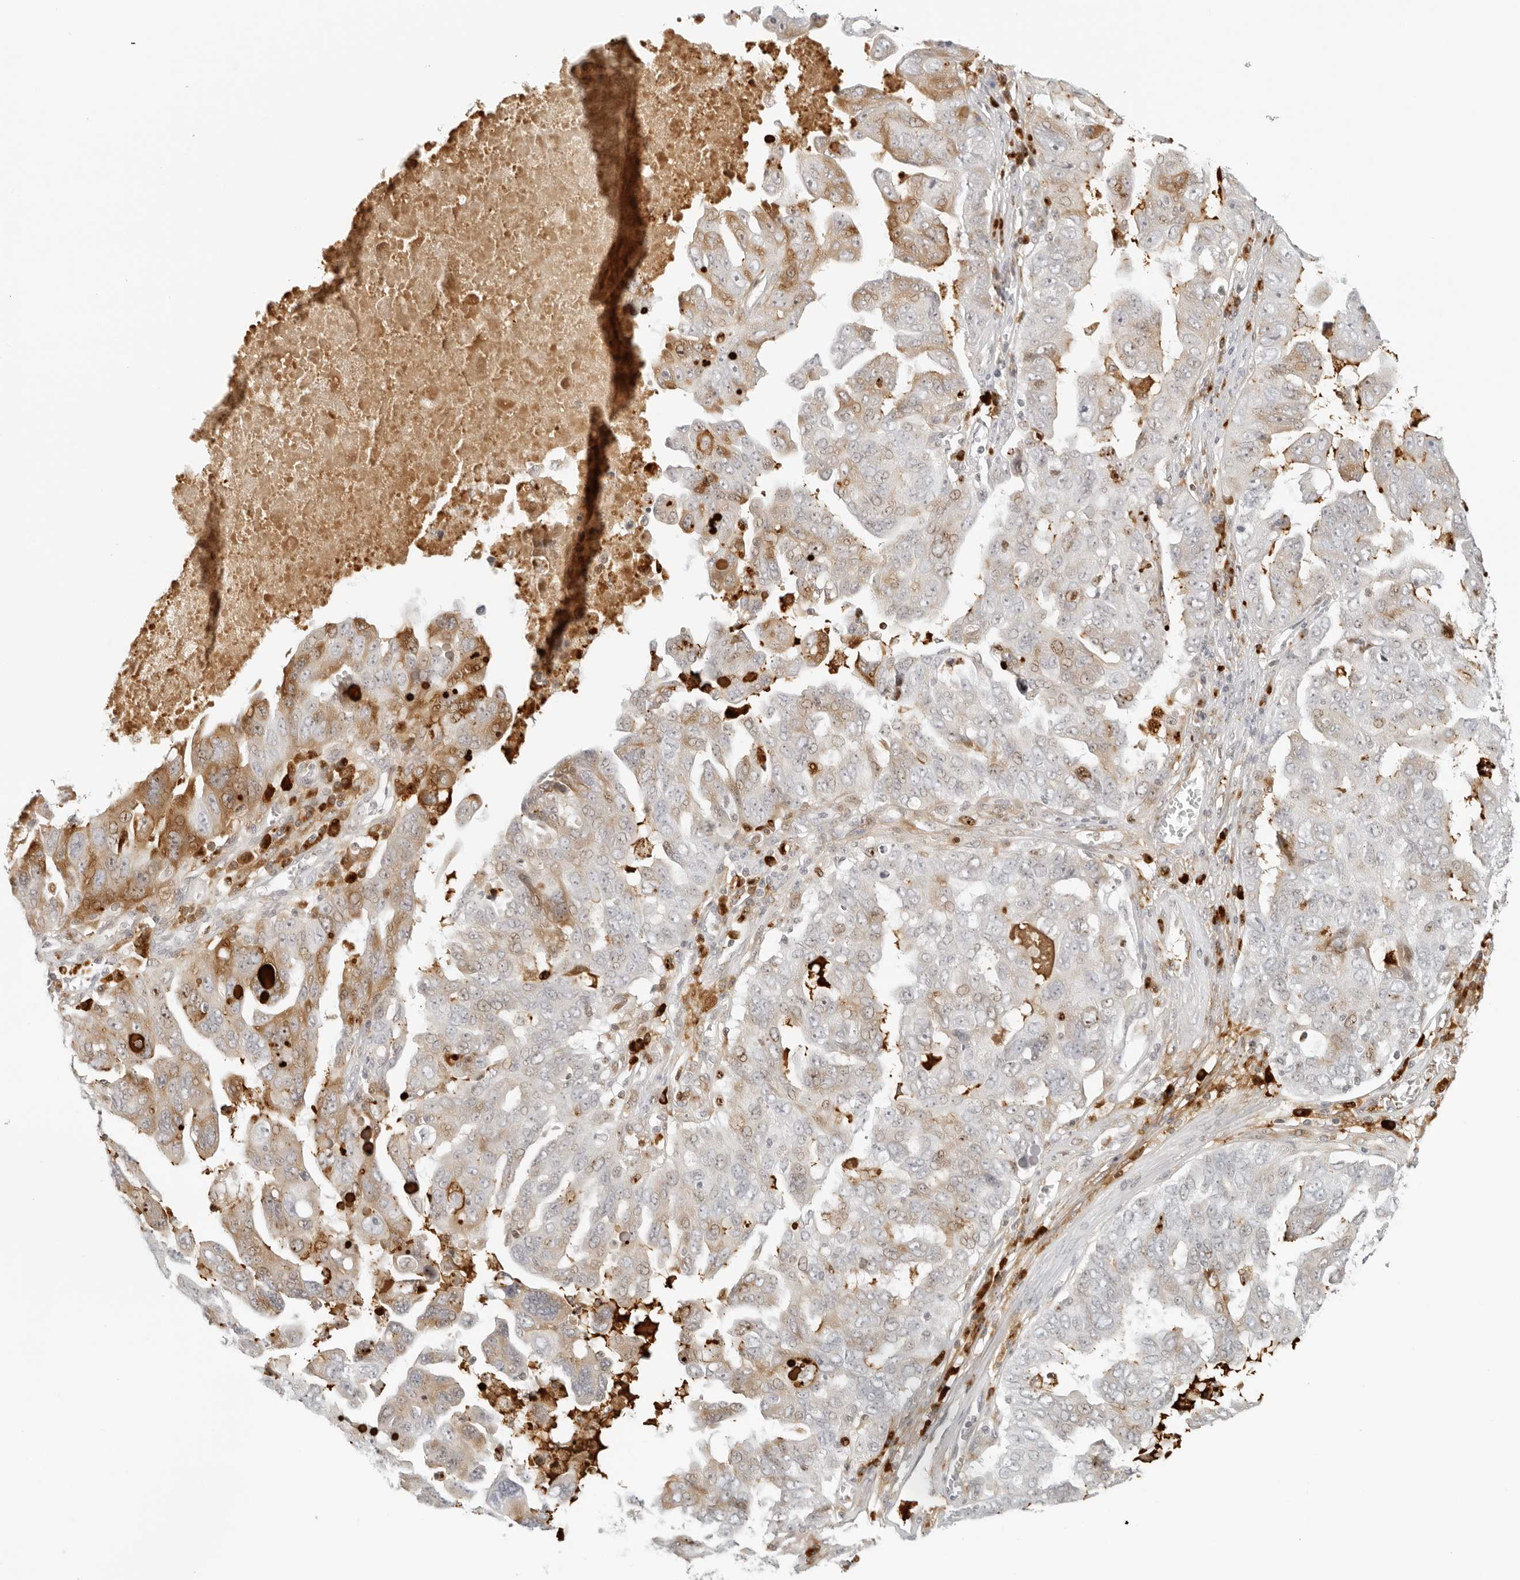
{"staining": {"intensity": "moderate", "quantity": "<25%", "location": "cytoplasmic/membranous,nuclear"}, "tissue": "ovarian cancer", "cell_type": "Tumor cells", "image_type": "cancer", "snomed": [{"axis": "morphology", "description": "Carcinoma, endometroid"}, {"axis": "topography", "description": "Ovary"}], "caption": "The image demonstrates a brown stain indicating the presence of a protein in the cytoplasmic/membranous and nuclear of tumor cells in ovarian cancer (endometroid carcinoma).", "gene": "ZNF678", "patient": {"sex": "female", "age": 62}}